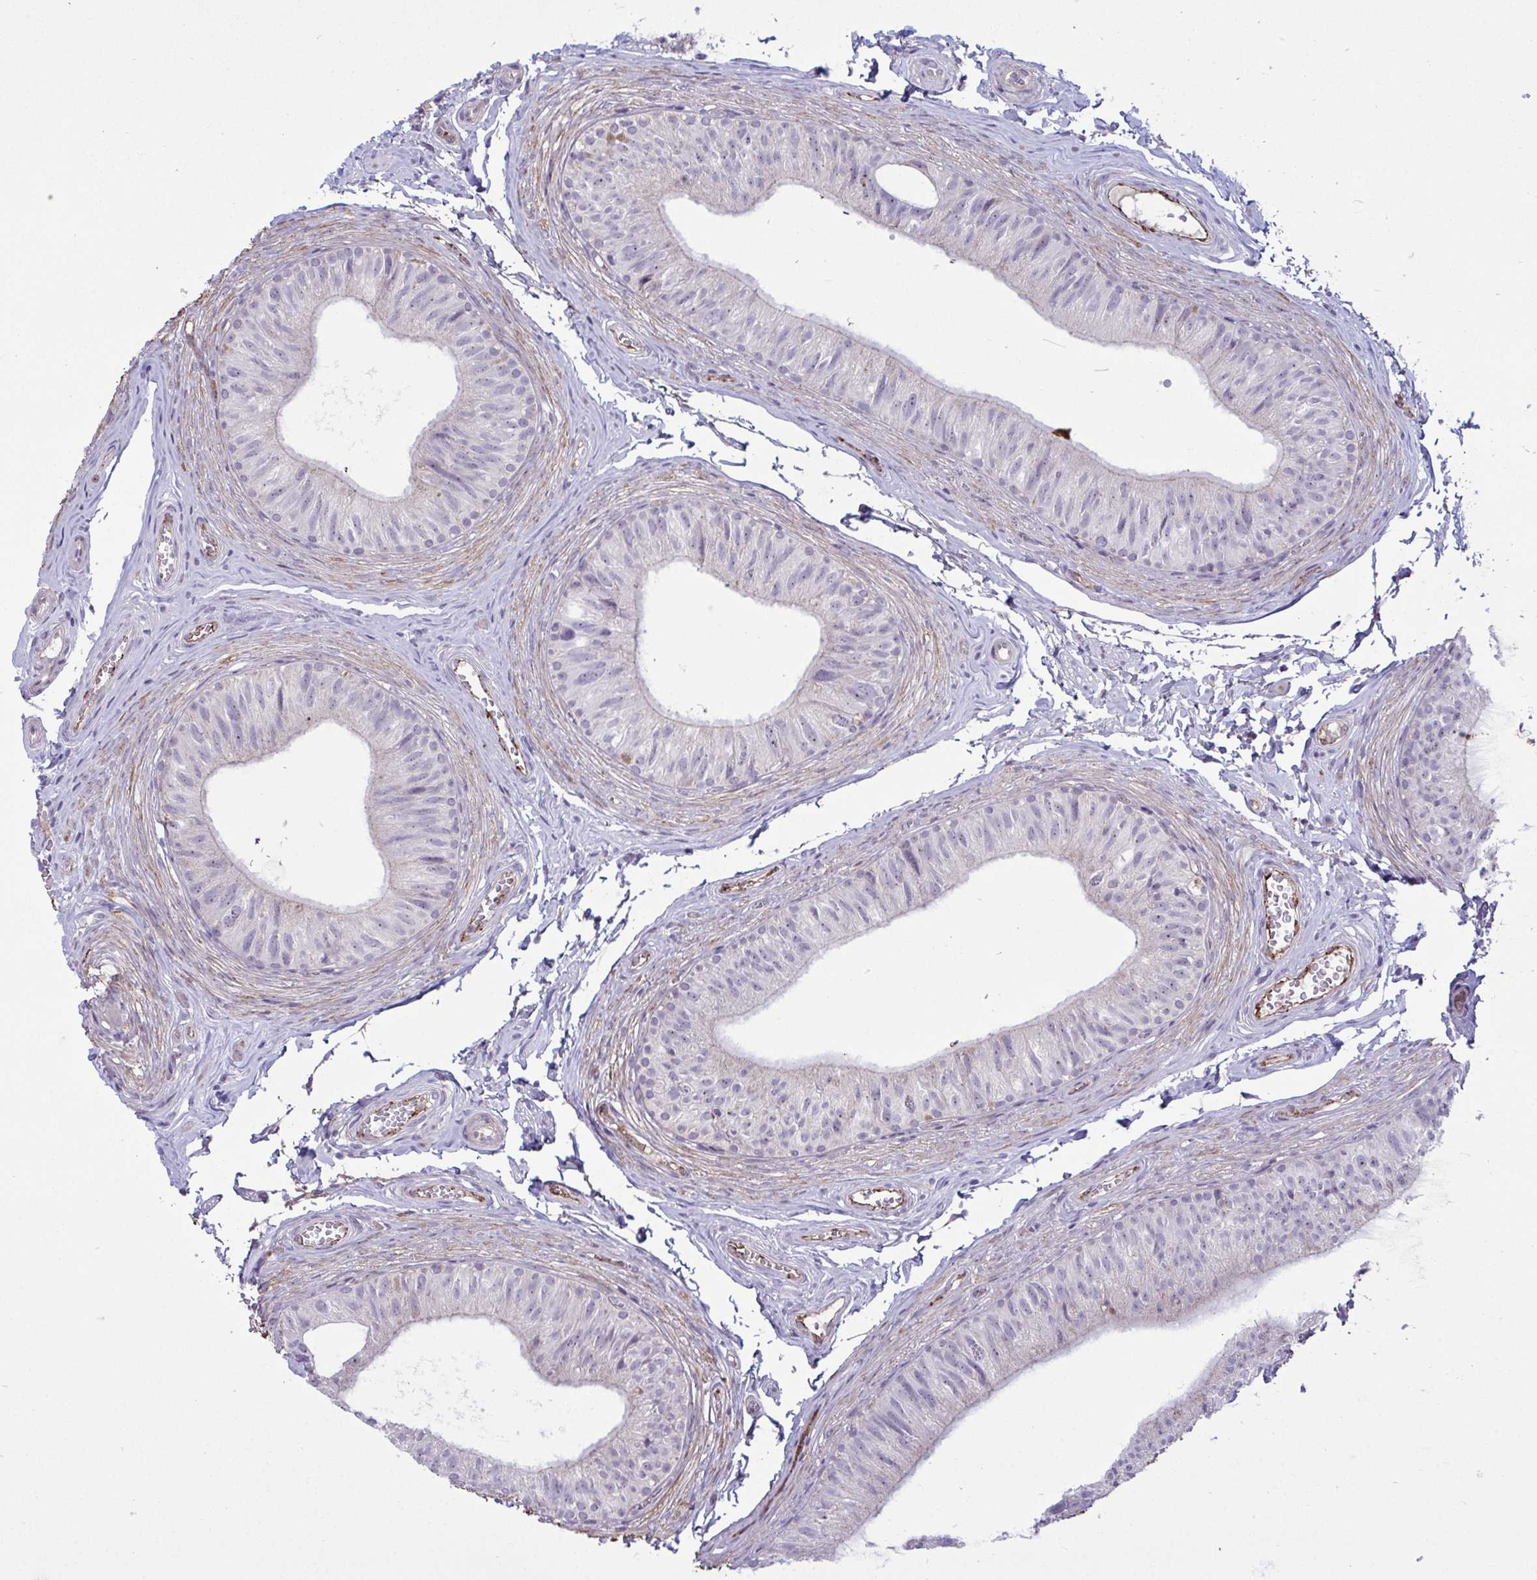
{"staining": {"intensity": "weak", "quantity": "<25%", "location": "nuclear"}, "tissue": "epididymis", "cell_type": "Glandular cells", "image_type": "normal", "snomed": [{"axis": "morphology", "description": "Normal tissue, NOS"}, {"axis": "topography", "description": "Epididymis, spermatic cord, NOS"}, {"axis": "topography", "description": "Epididymis"}, {"axis": "topography", "description": "Peripheral nerve tissue"}], "caption": "Immunohistochemical staining of unremarkable epididymis demonstrates no significant staining in glandular cells.", "gene": "CD101", "patient": {"sex": "male", "age": 29}}